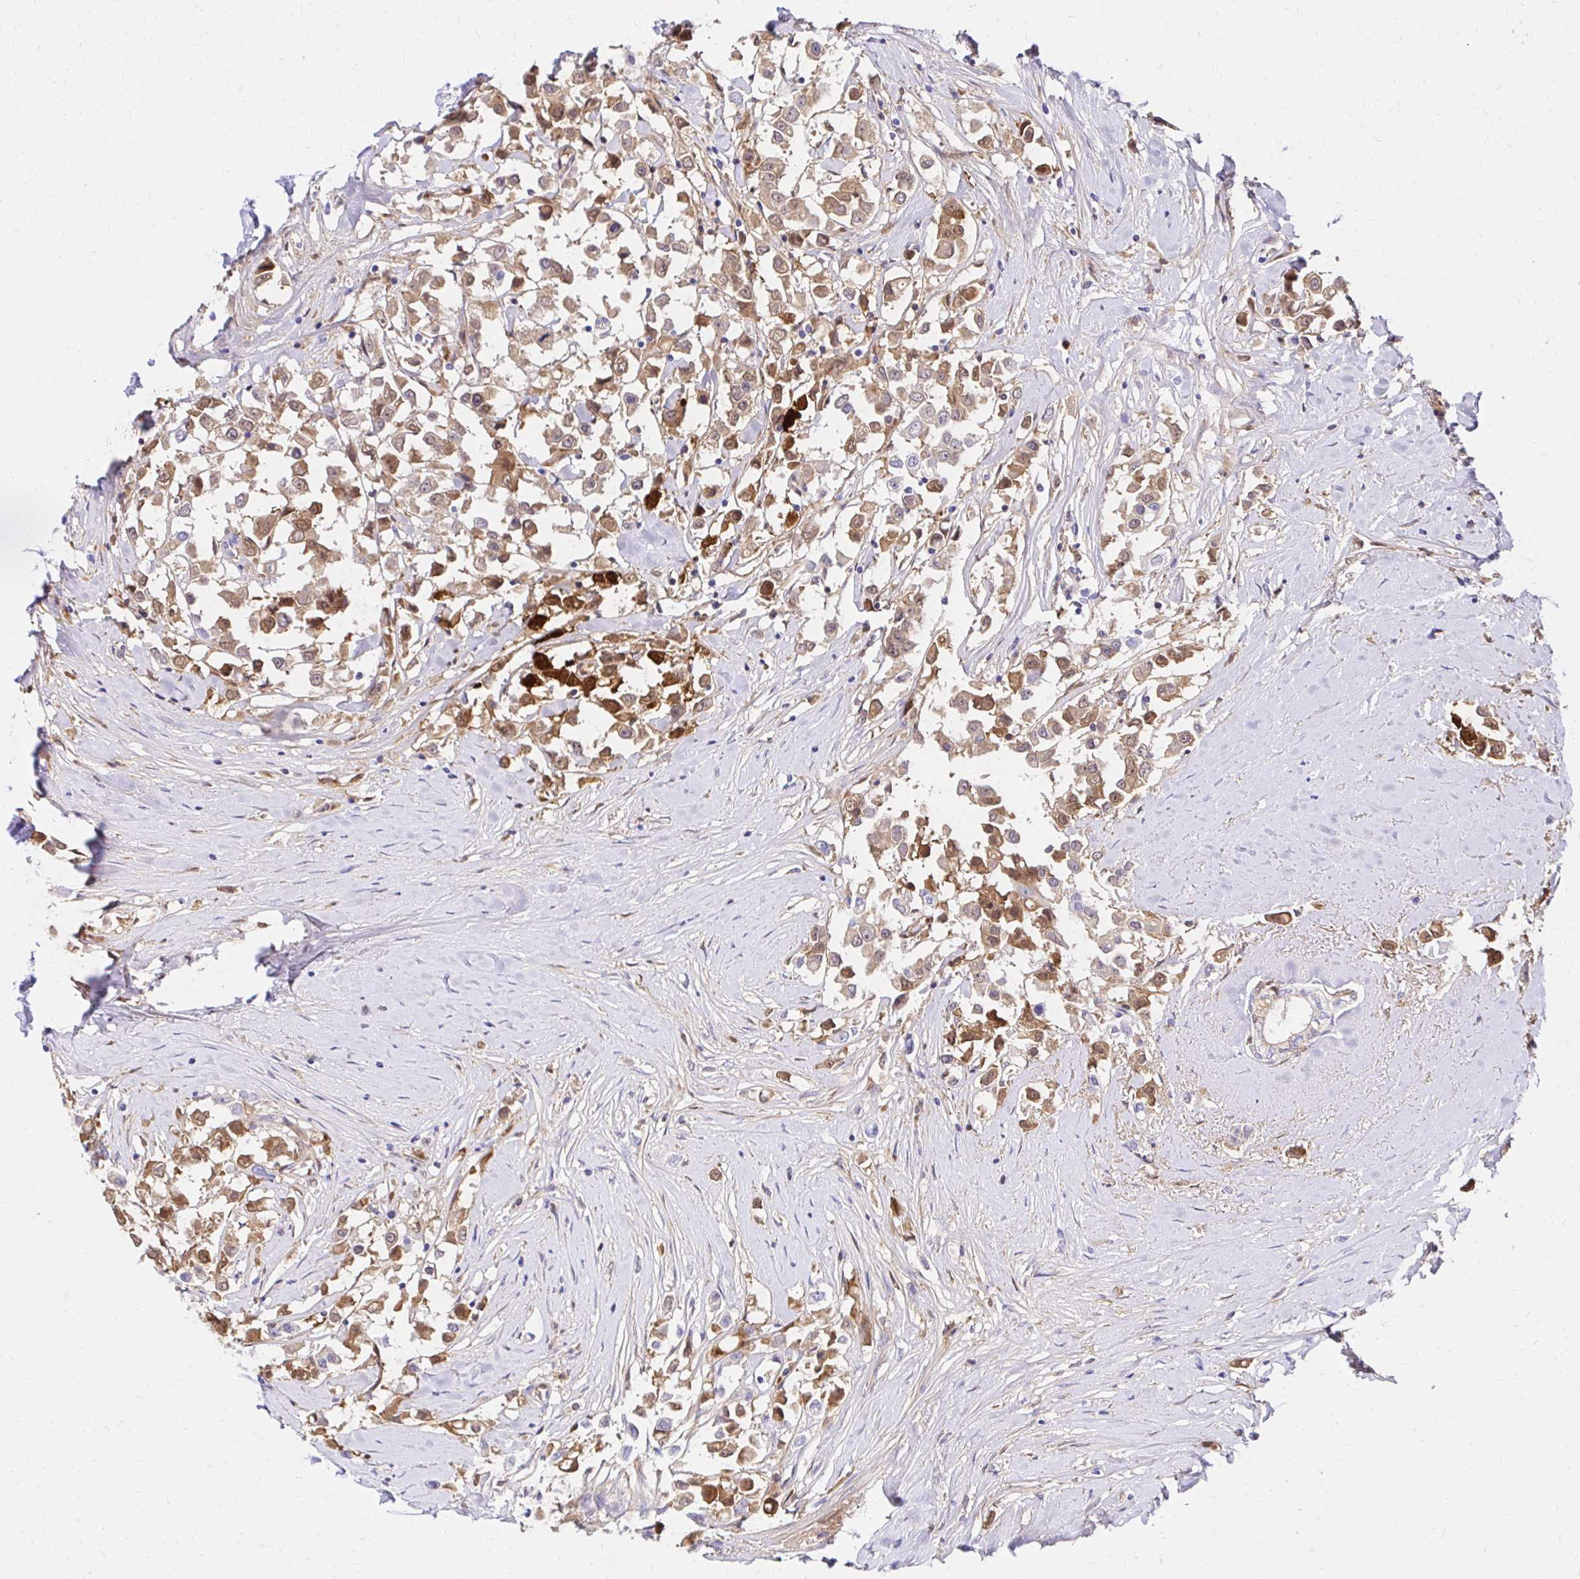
{"staining": {"intensity": "moderate", "quantity": ">75%", "location": "cytoplasmic/membranous,nuclear"}, "tissue": "breast cancer", "cell_type": "Tumor cells", "image_type": "cancer", "snomed": [{"axis": "morphology", "description": "Duct carcinoma"}, {"axis": "topography", "description": "Breast"}], "caption": "Immunohistochemical staining of human invasive ductal carcinoma (breast) displays medium levels of moderate cytoplasmic/membranous and nuclear protein positivity in about >75% of tumor cells.", "gene": "S100G", "patient": {"sex": "female", "age": 61}}